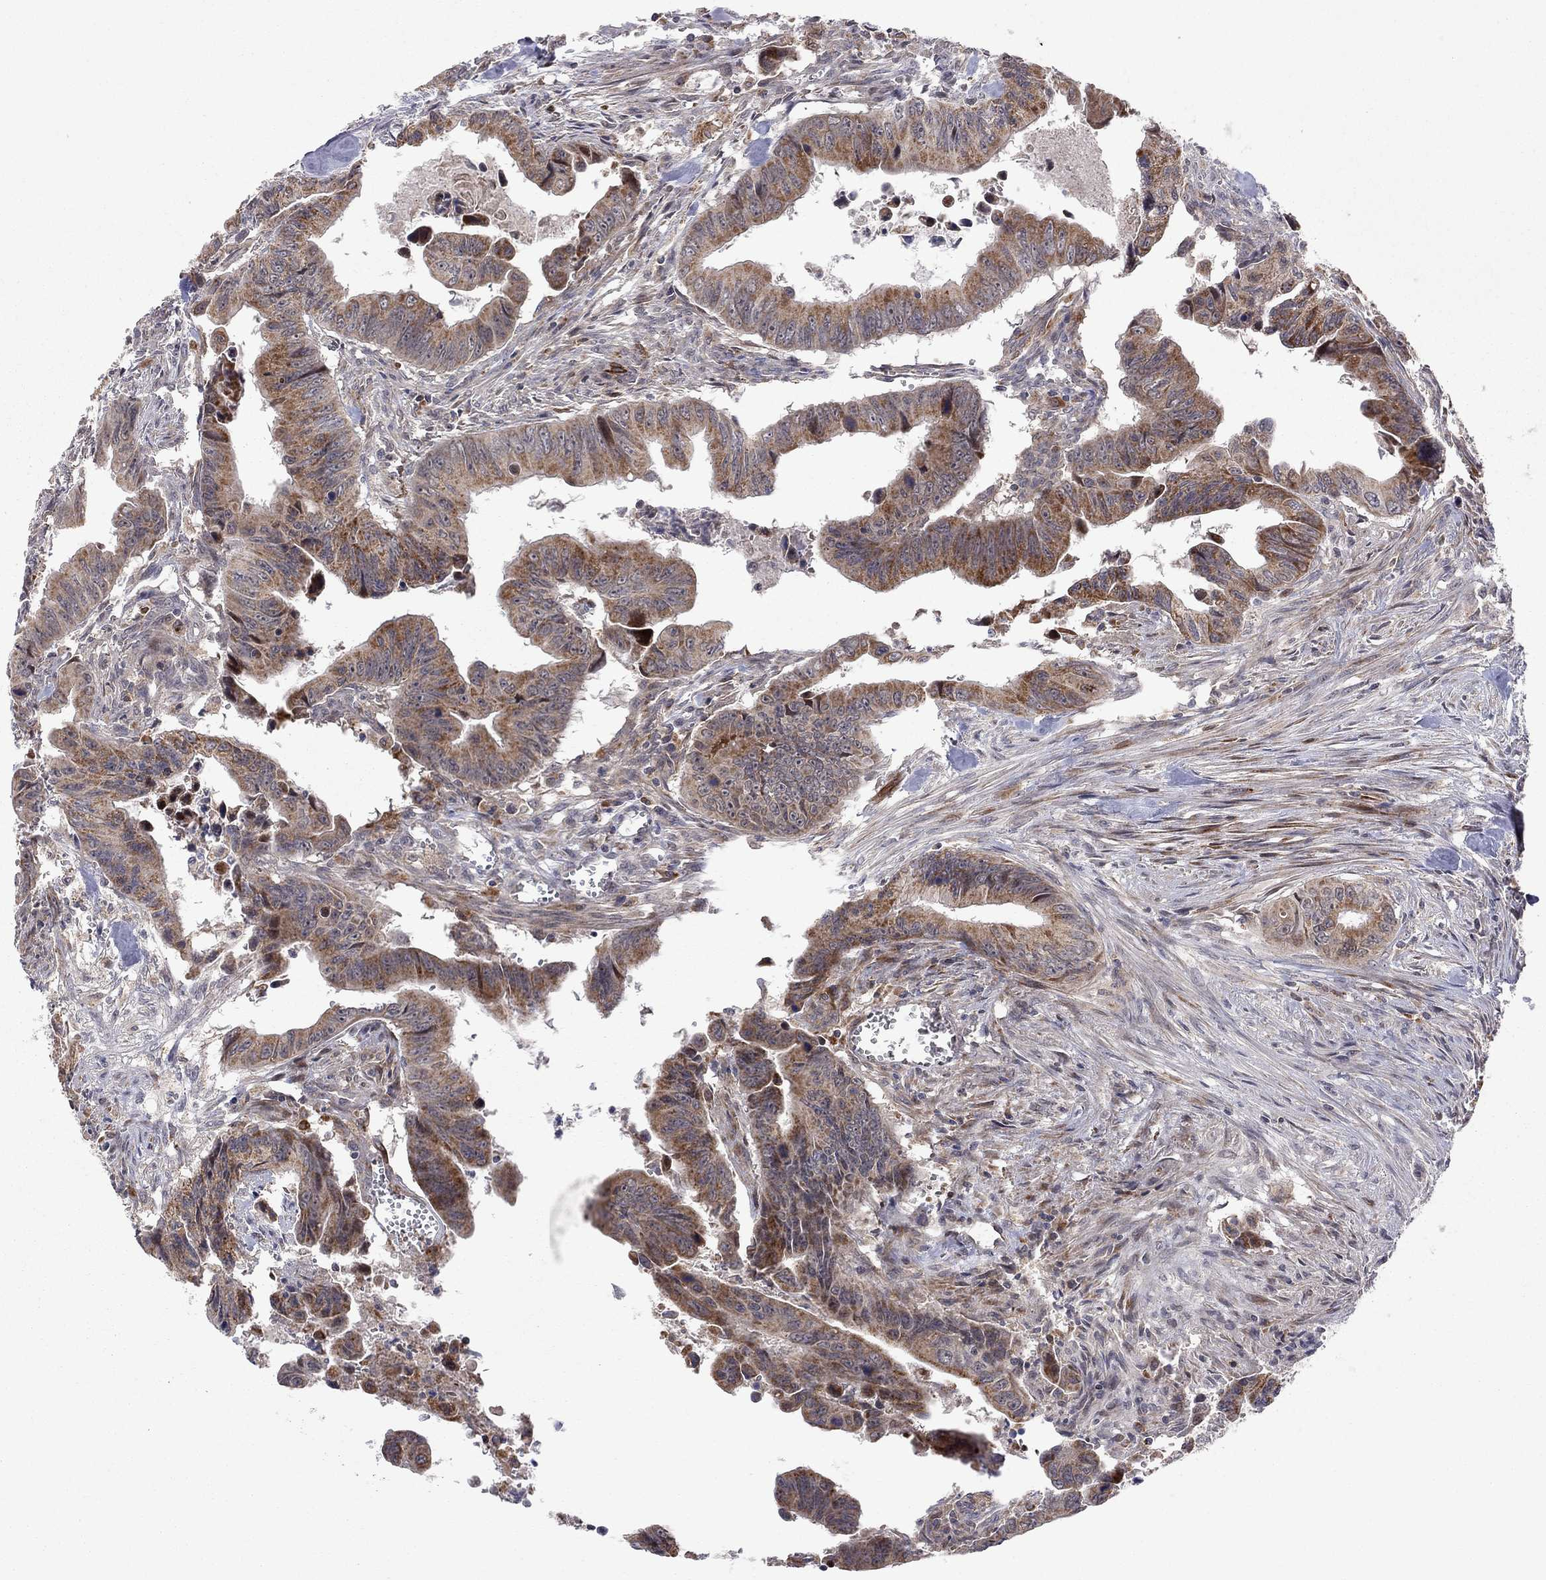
{"staining": {"intensity": "moderate", "quantity": "25%-75%", "location": "cytoplasmic/membranous"}, "tissue": "colorectal cancer", "cell_type": "Tumor cells", "image_type": "cancer", "snomed": [{"axis": "morphology", "description": "Adenocarcinoma, NOS"}, {"axis": "topography", "description": "Colon"}], "caption": "The photomicrograph exhibits a brown stain indicating the presence of a protein in the cytoplasmic/membranous of tumor cells in adenocarcinoma (colorectal). (DAB IHC with brightfield microscopy, high magnification).", "gene": "IDS", "patient": {"sex": "female", "age": 87}}